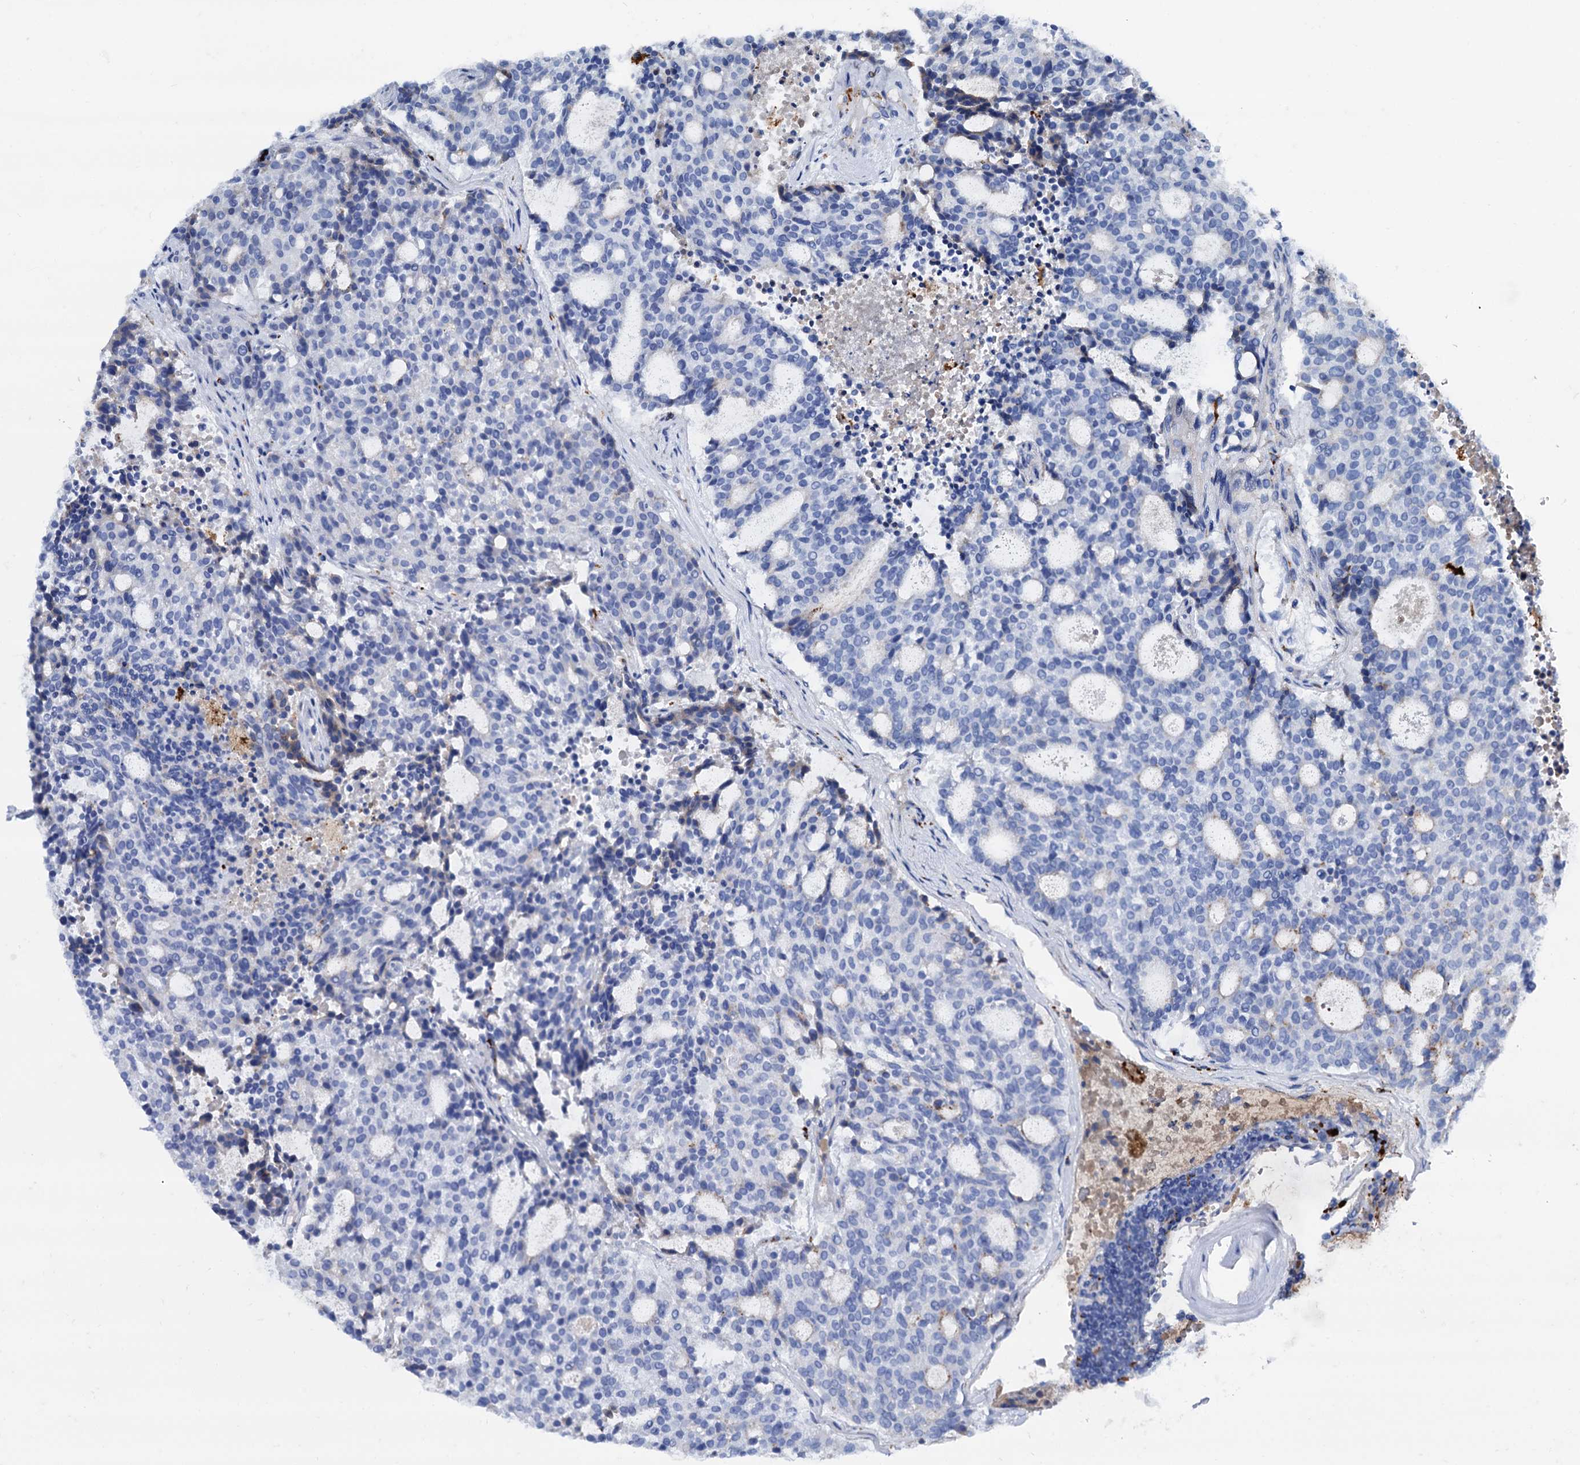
{"staining": {"intensity": "negative", "quantity": "none", "location": "none"}, "tissue": "carcinoid", "cell_type": "Tumor cells", "image_type": "cancer", "snomed": [{"axis": "morphology", "description": "Carcinoid, malignant, NOS"}, {"axis": "topography", "description": "Pancreas"}], "caption": "IHC micrograph of human malignant carcinoid stained for a protein (brown), which reveals no staining in tumor cells.", "gene": "APOD", "patient": {"sex": "female", "age": 54}}